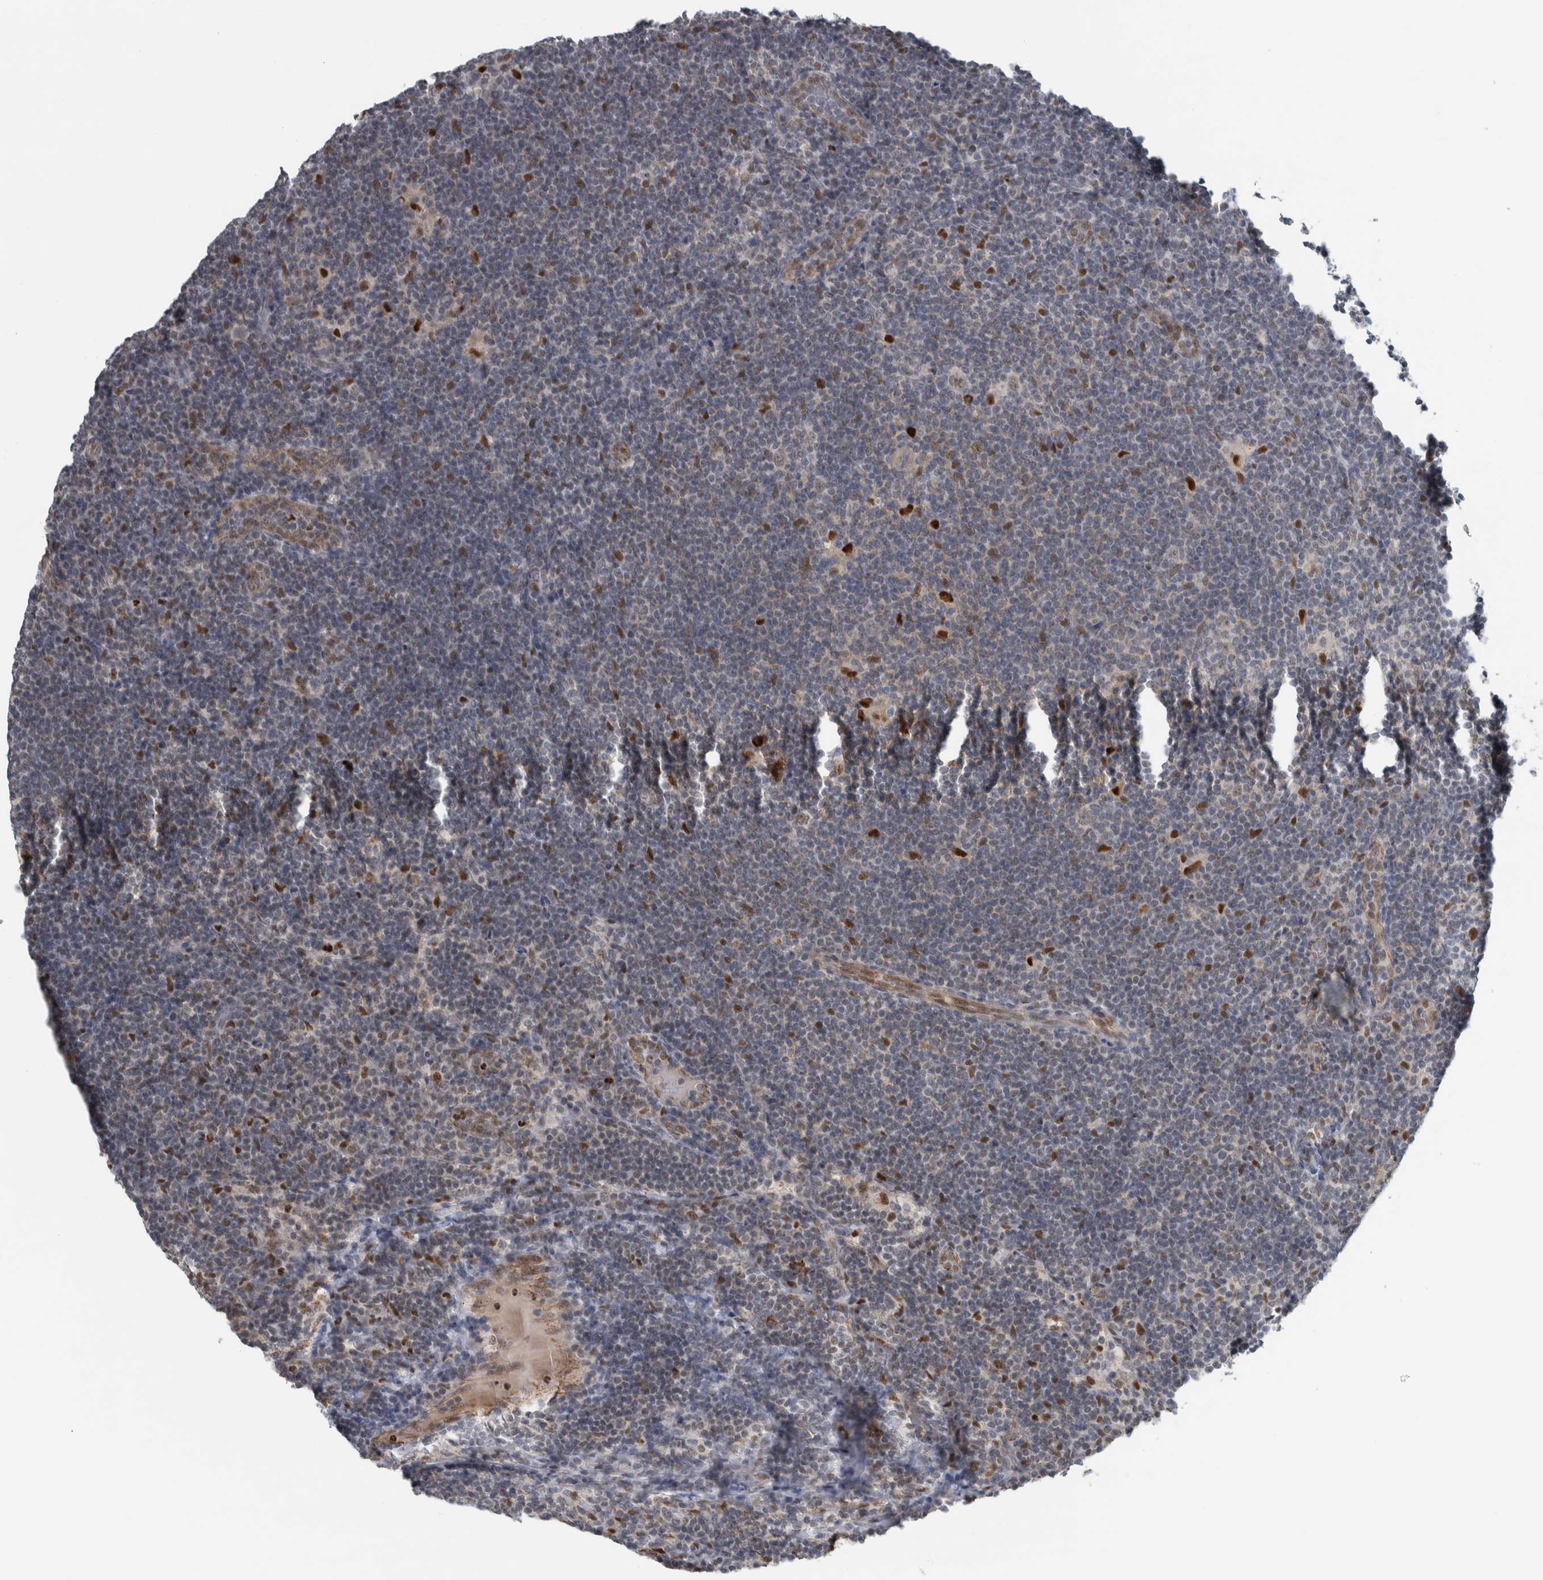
{"staining": {"intensity": "weak", "quantity": ">75%", "location": "nuclear"}, "tissue": "lymphoma", "cell_type": "Tumor cells", "image_type": "cancer", "snomed": [{"axis": "morphology", "description": "Hodgkin's disease, NOS"}, {"axis": "topography", "description": "Lymph node"}], "caption": "Lymphoma tissue exhibits weak nuclear staining in about >75% of tumor cells, visualized by immunohistochemistry. (Stains: DAB in brown, nuclei in blue, Microscopy: brightfield microscopy at high magnification).", "gene": "ADPRM", "patient": {"sex": "female", "age": 57}}